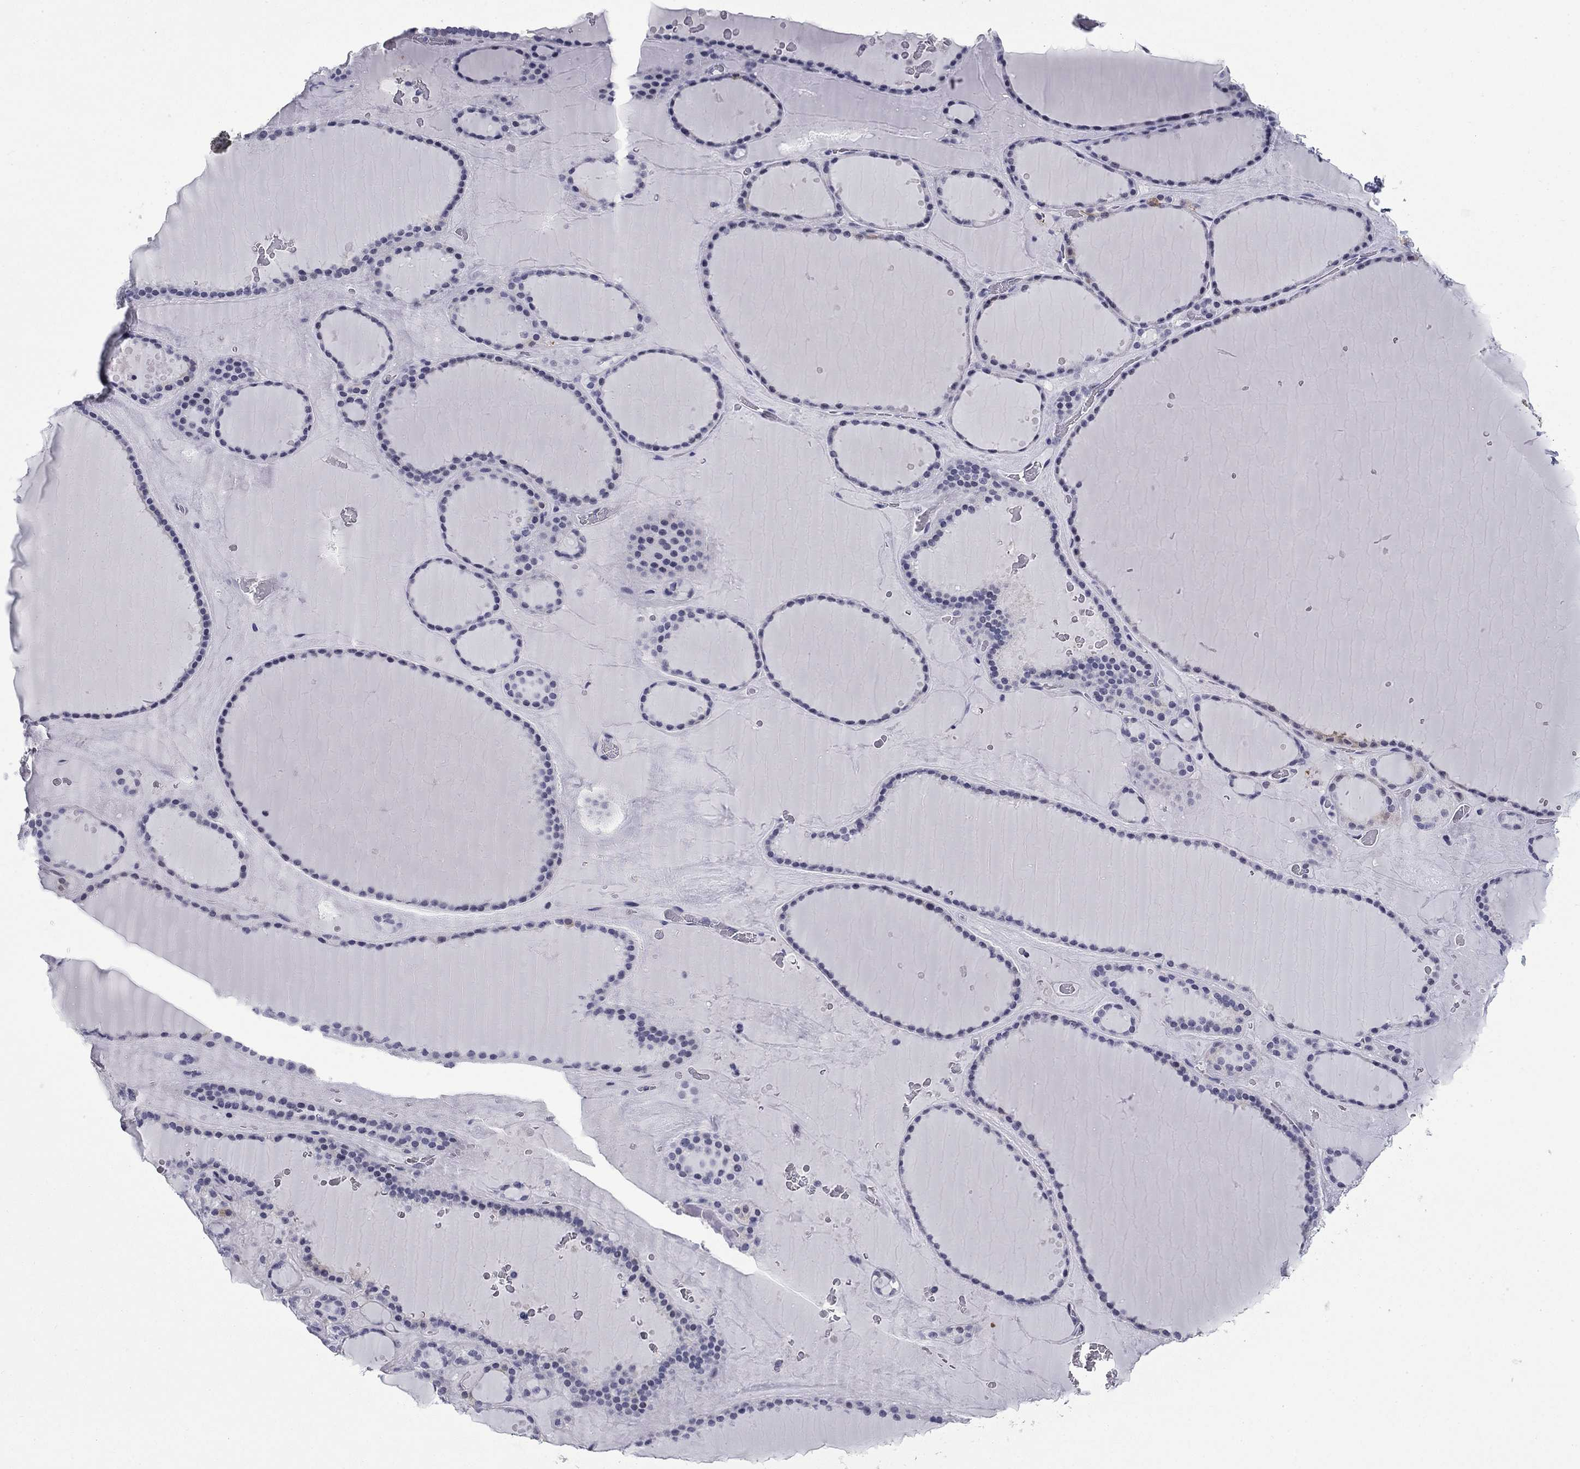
{"staining": {"intensity": "negative", "quantity": "none", "location": "none"}, "tissue": "thyroid gland", "cell_type": "Glandular cells", "image_type": "normal", "snomed": [{"axis": "morphology", "description": "Normal tissue, NOS"}, {"axis": "topography", "description": "Thyroid gland"}], "caption": "Immunohistochemistry of benign human thyroid gland reveals no staining in glandular cells.", "gene": "BCL2L14", "patient": {"sex": "male", "age": 63}}